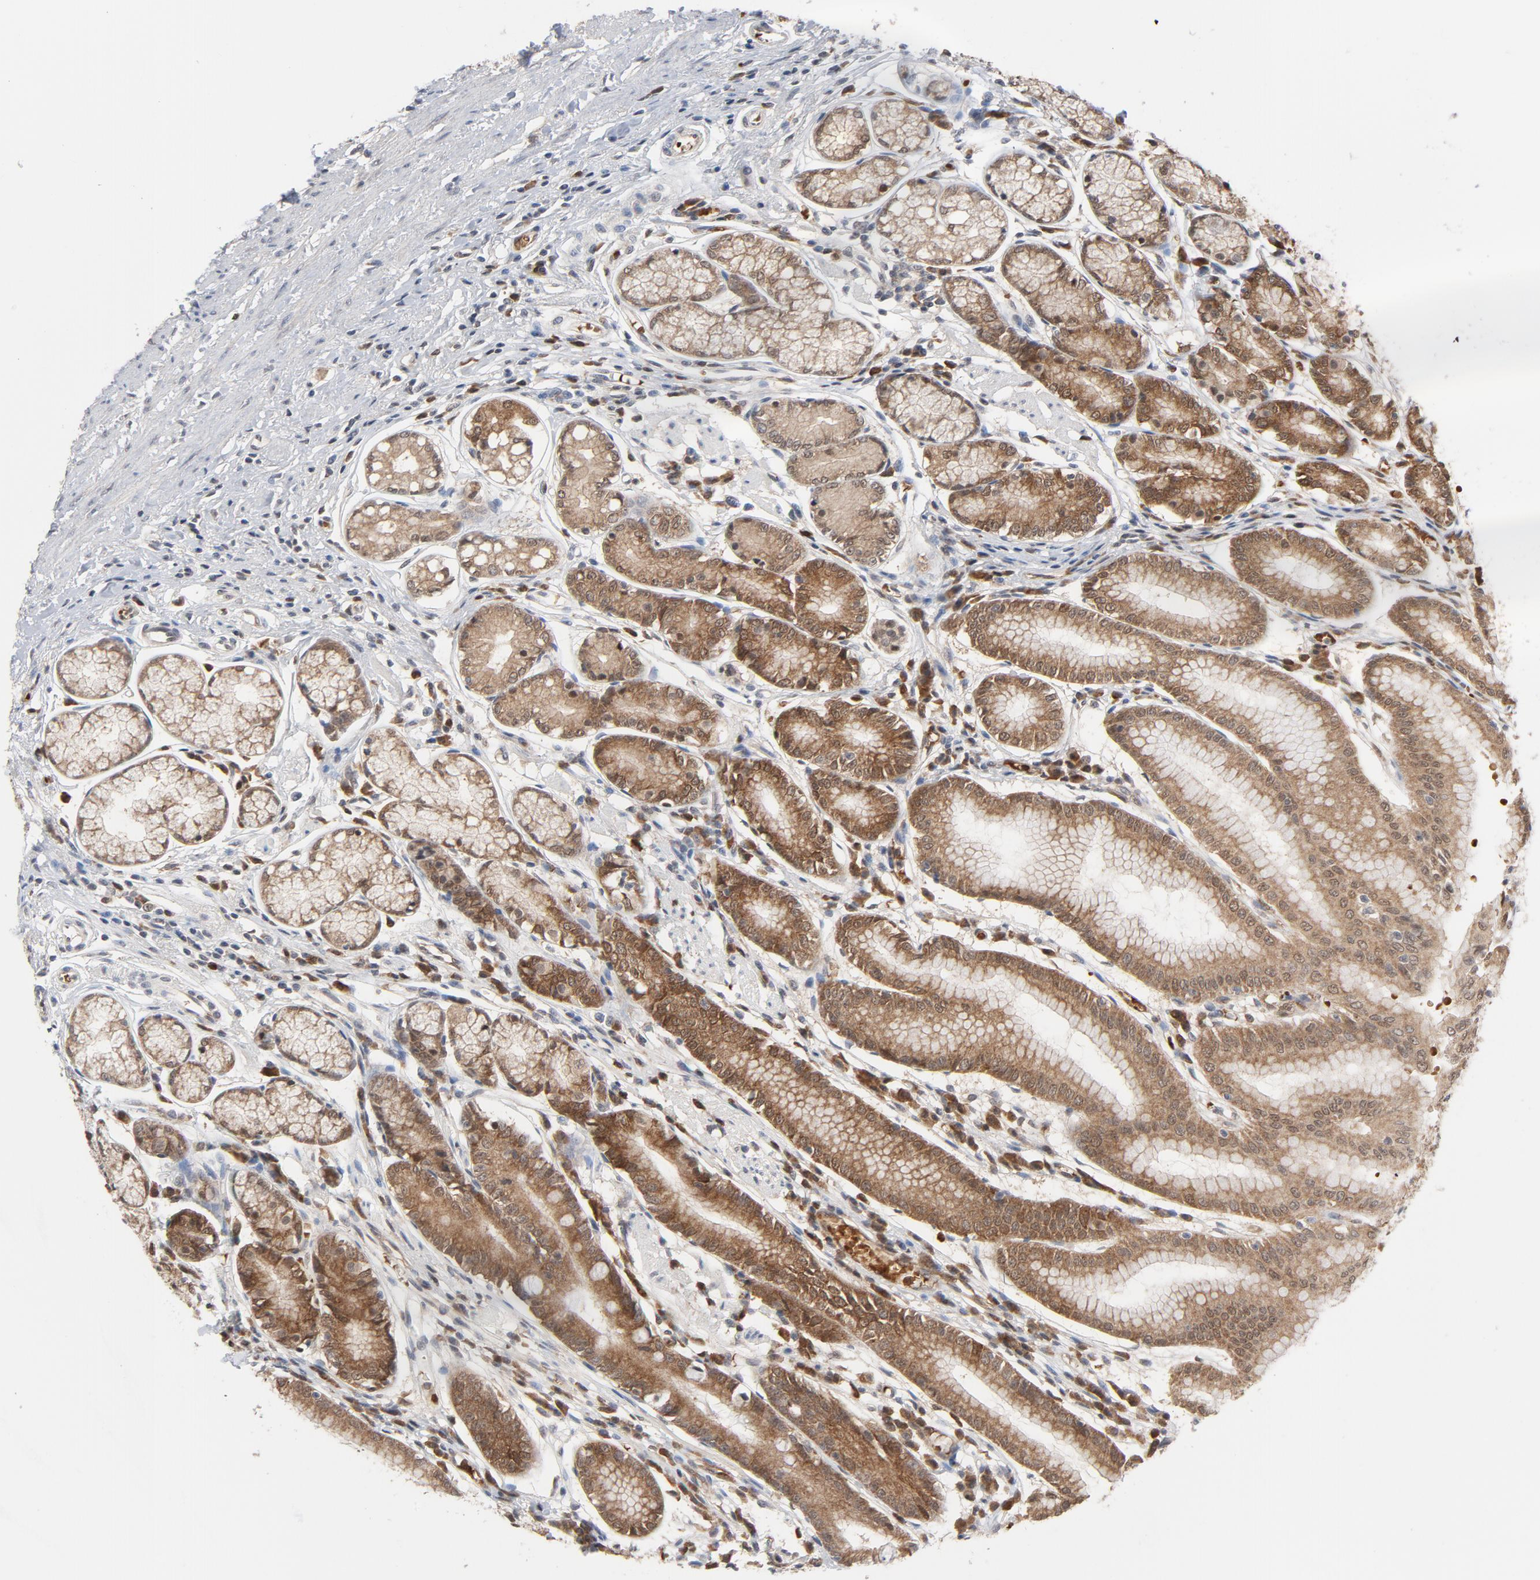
{"staining": {"intensity": "moderate", "quantity": ">75%", "location": "cytoplasmic/membranous"}, "tissue": "stomach", "cell_type": "Glandular cells", "image_type": "normal", "snomed": [{"axis": "morphology", "description": "Normal tissue, NOS"}, {"axis": "morphology", "description": "Inflammation, NOS"}, {"axis": "topography", "description": "Stomach, lower"}], "caption": "Brown immunohistochemical staining in benign stomach shows moderate cytoplasmic/membranous positivity in about >75% of glandular cells.", "gene": "PRDX1", "patient": {"sex": "male", "age": 59}}